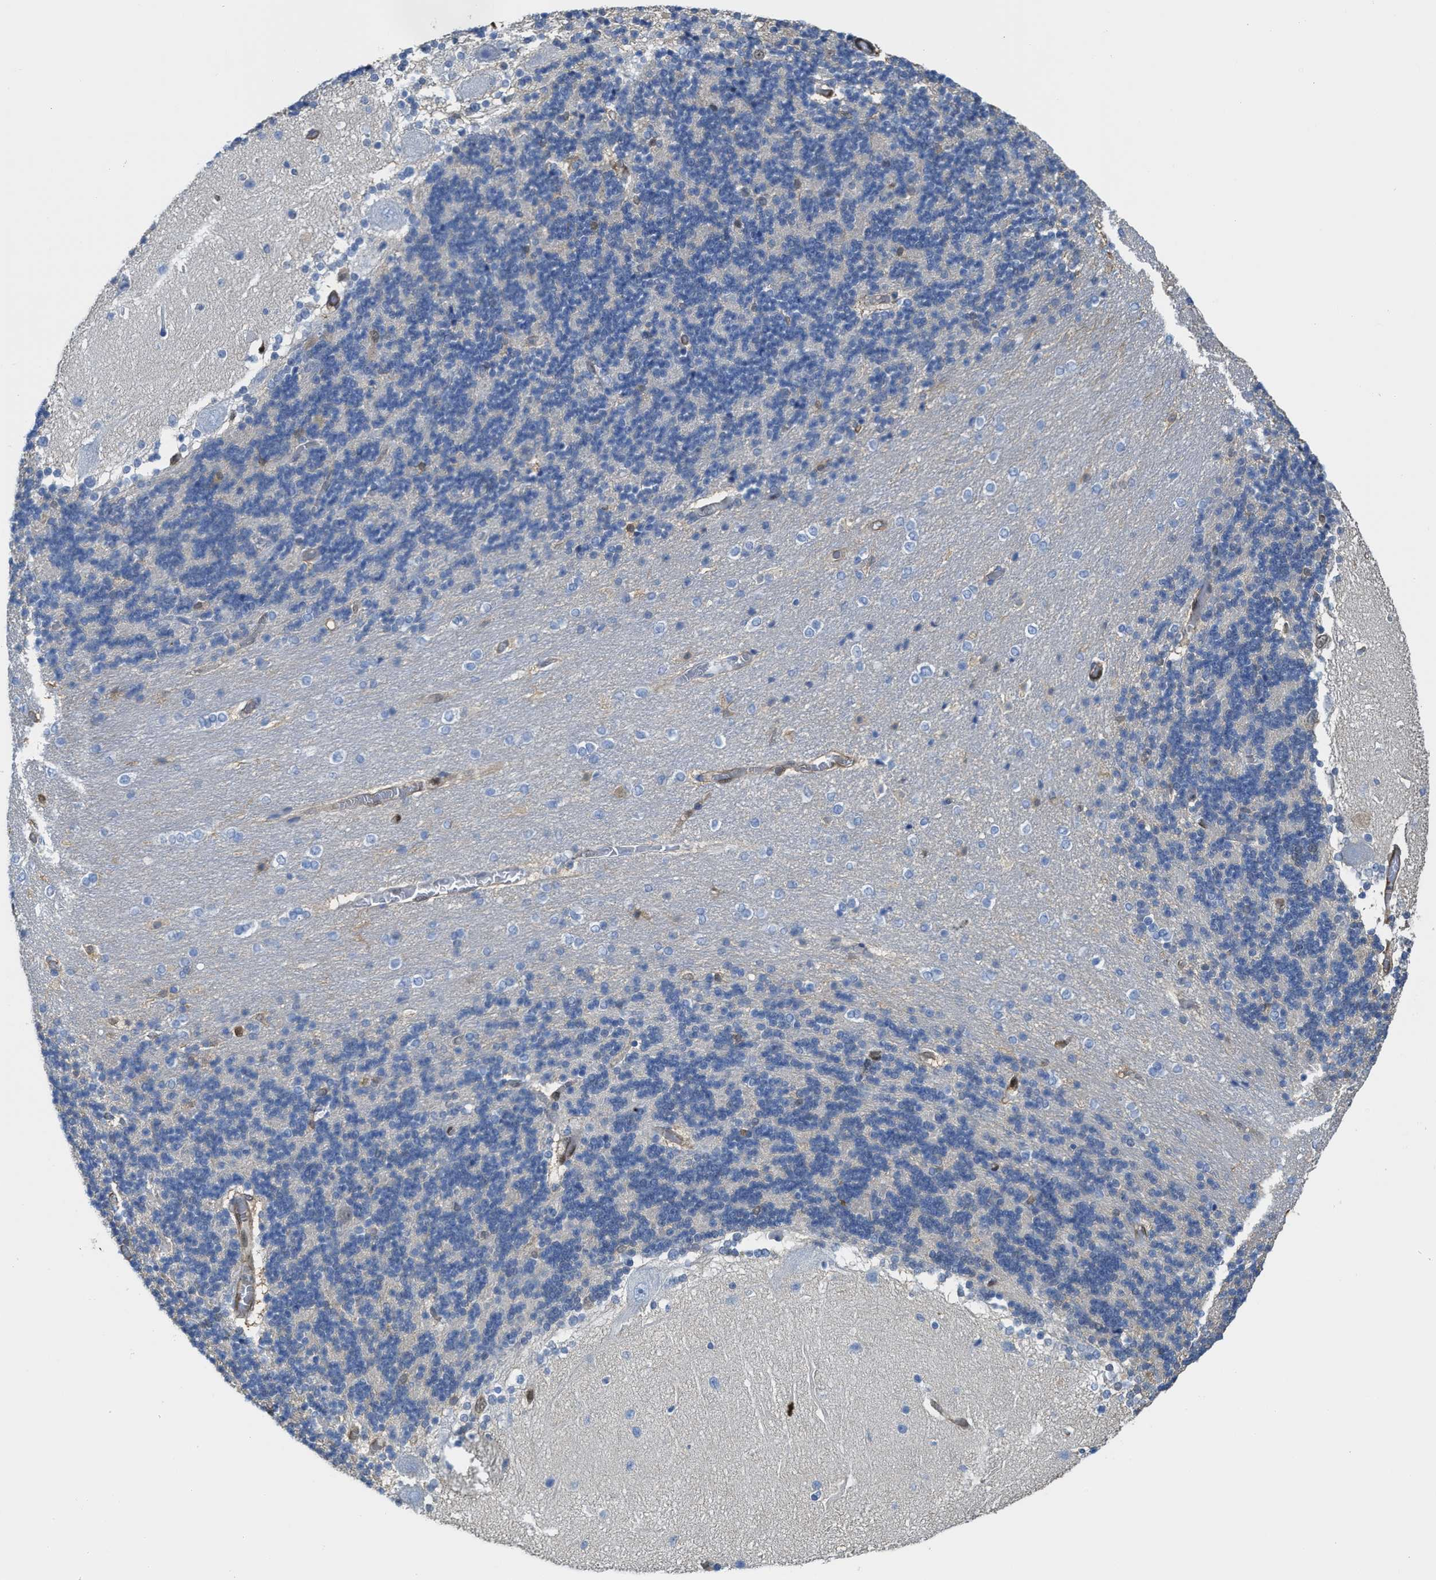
{"staining": {"intensity": "negative", "quantity": "none", "location": "none"}, "tissue": "cerebellum", "cell_type": "Cells in granular layer", "image_type": "normal", "snomed": [{"axis": "morphology", "description": "Normal tissue, NOS"}, {"axis": "topography", "description": "Cerebellum"}], "caption": "High power microscopy photomicrograph of an immunohistochemistry micrograph of benign cerebellum, revealing no significant positivity in cells in granular layer.", "gene": "ASS1", "patient": {"sex": "female", "age": 54}}